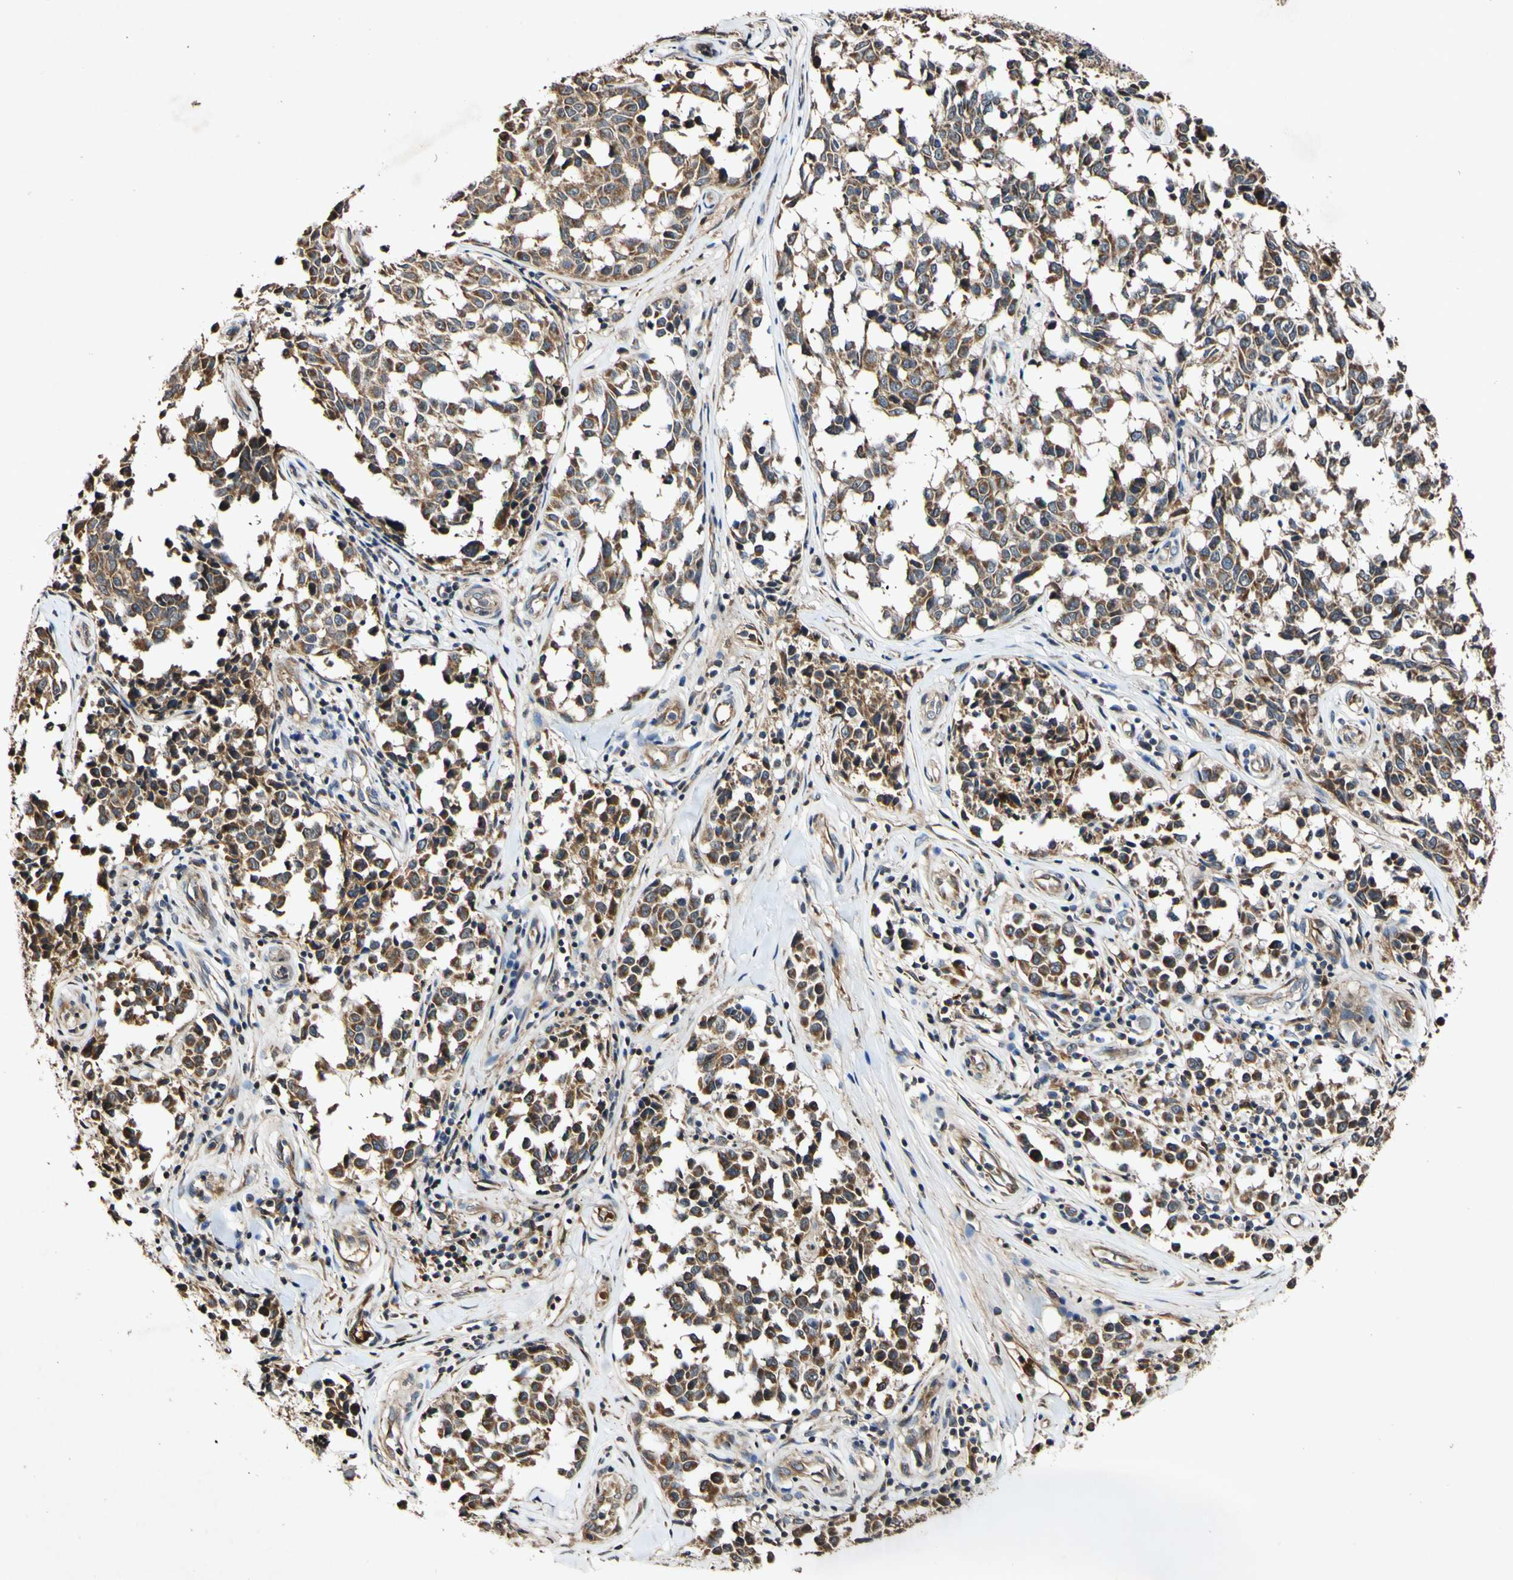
{"staining": {"intensity": "moderate", "quantity": ">75%", "location": "cytoplasmic/membranous"}, "tissue": "melanoma", "cell_type": "Tumor cells", "image_type": "cancer", "snomed": [{"axis": "morphology", "description": "Malignant melanoma, NOS"}, {"axis": "topography", "description": "Skin"}], "caption": "IHC of human malignant melanoma displays medium levels of moderate cytoplasmic/membranous positivity in approximately >75% of tumor cells.", "gene": "PLAT", "patient": {"sex": "female", "age": 64}}